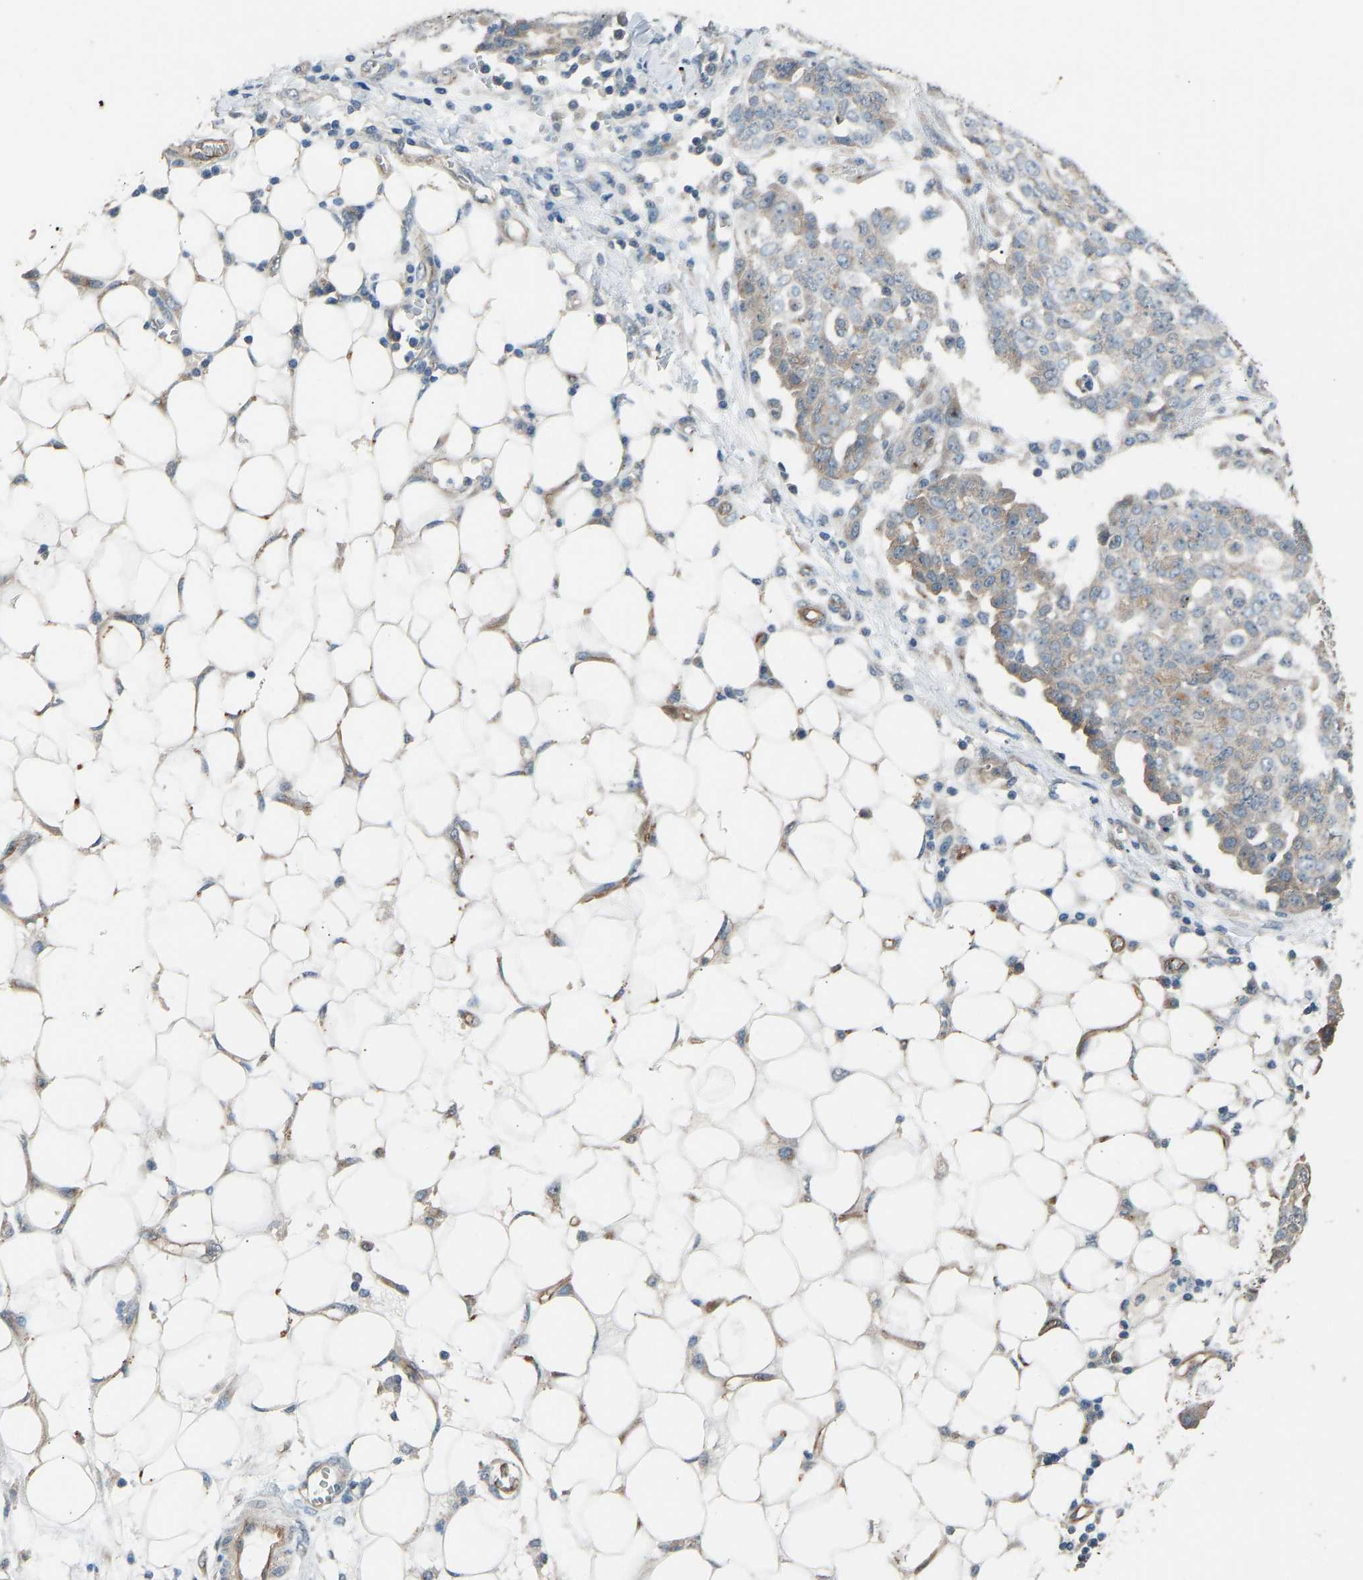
{"staining": {"intensity": "weak", "quantity": "25%-75%", "location": "cytoplasmic/membranous"}, "tissue": "ovarian cancer", "cell_type": "Tumor cells", "image_type": "cancer", "snomed": [{"axis": "morphology", "description": "Cystadenocarcinoma, serous, NOS"}, {"axis": "topography", "description": "Soft tissue"}, {"axis": "topography", "description": "Ovary"}], "caption": "Ovarian cancer tissue demonstrates weak cytoplasmic/membranous positivity in approximately 25%-75% of tumor cells, visualized by immunohistochemistry.", "gene": "SLC43A1", "patient": {"sex": "female", "age": 57}}